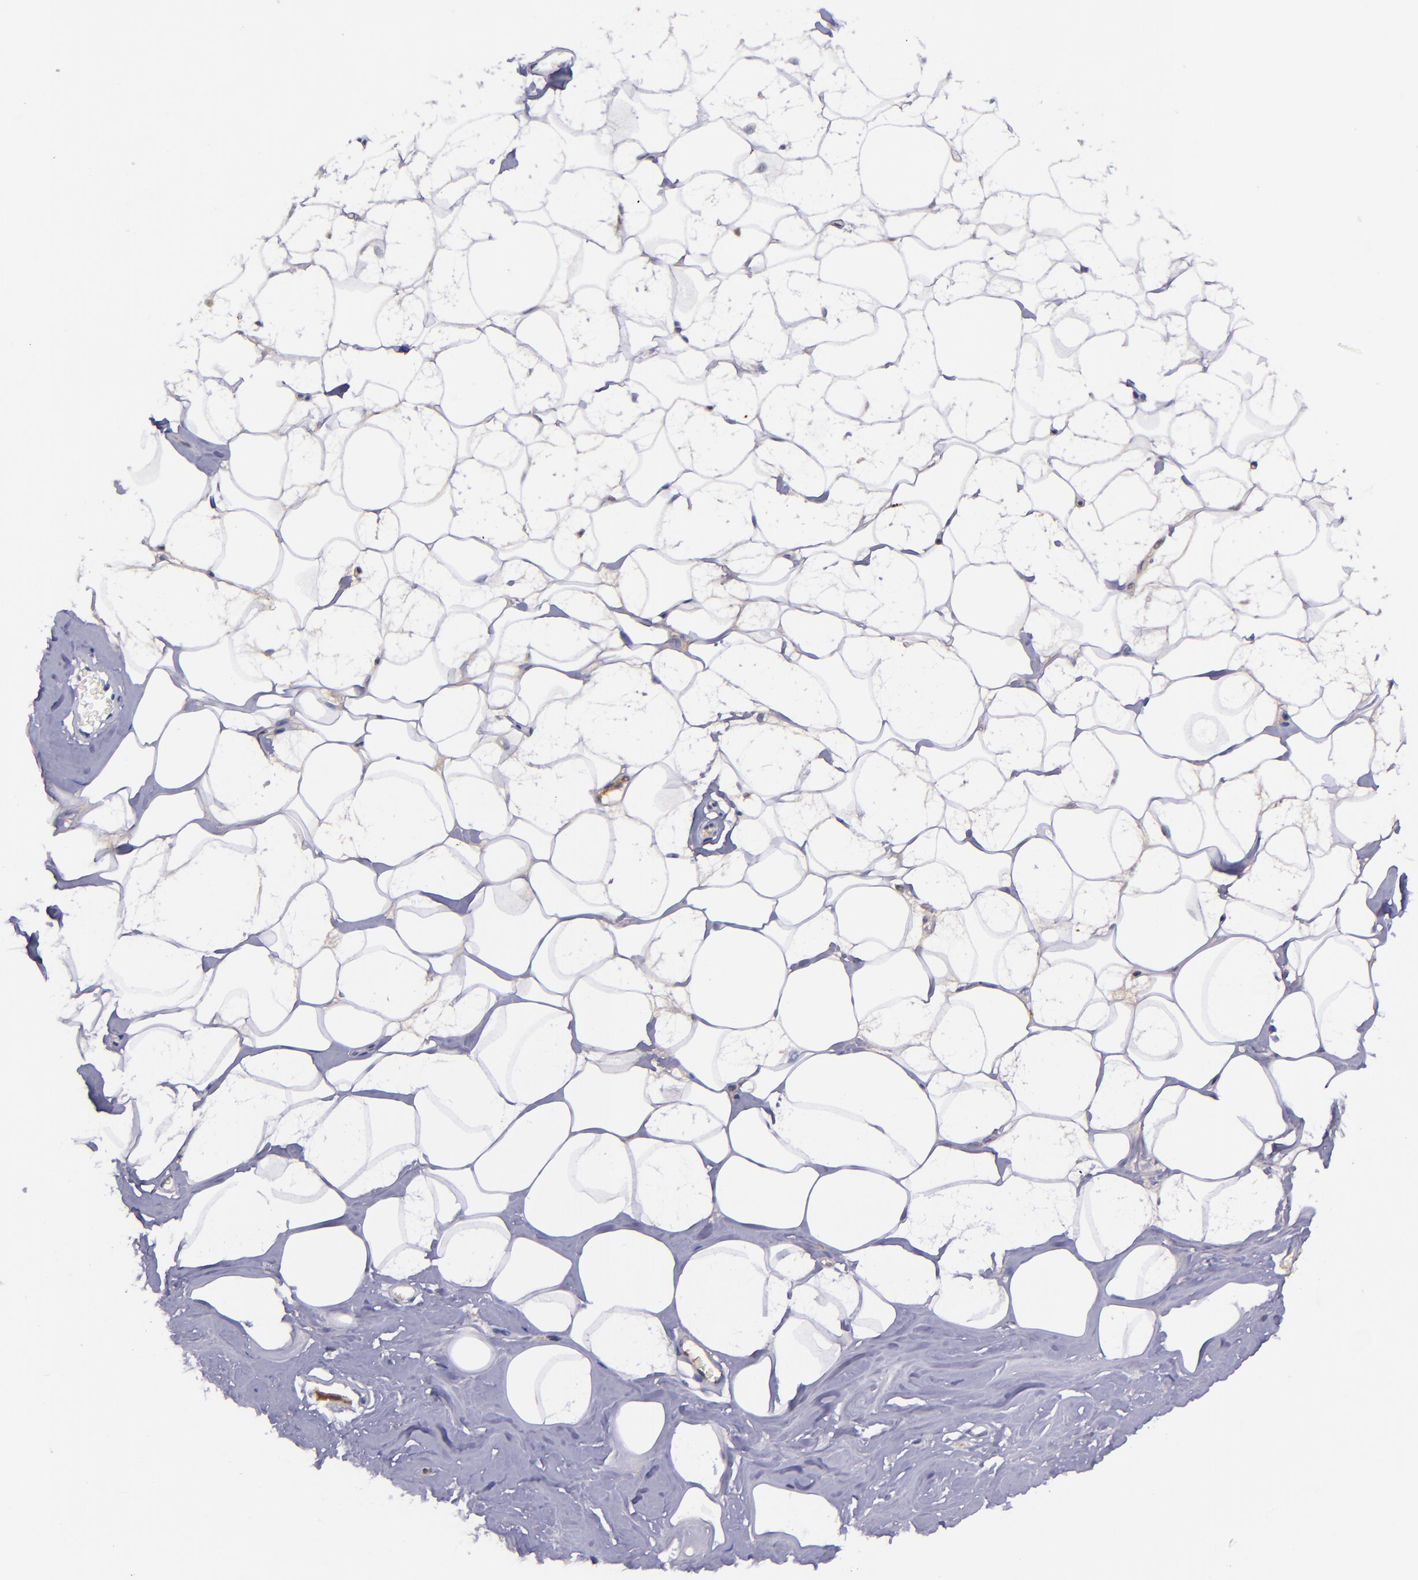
{"staining": {"intensity": "negative", "quantity": "none", "location": "none"}, "tissue": "breast", "cell_type": "Adipocytes", "image_type": "normal", "snomed": [{"axis": "morphology", "description": "Normal tissue, NOS"}, {"axis": "morphology", "description": "Fibrosis, NOS"}, {"axis": "topography", "description": "Breast"}], "caption": "Histopathology image shows no significant protein expression in adipocytes of benign breast.", "gene": "KNG1", "patient": {"sex": "female", "age": 39}}